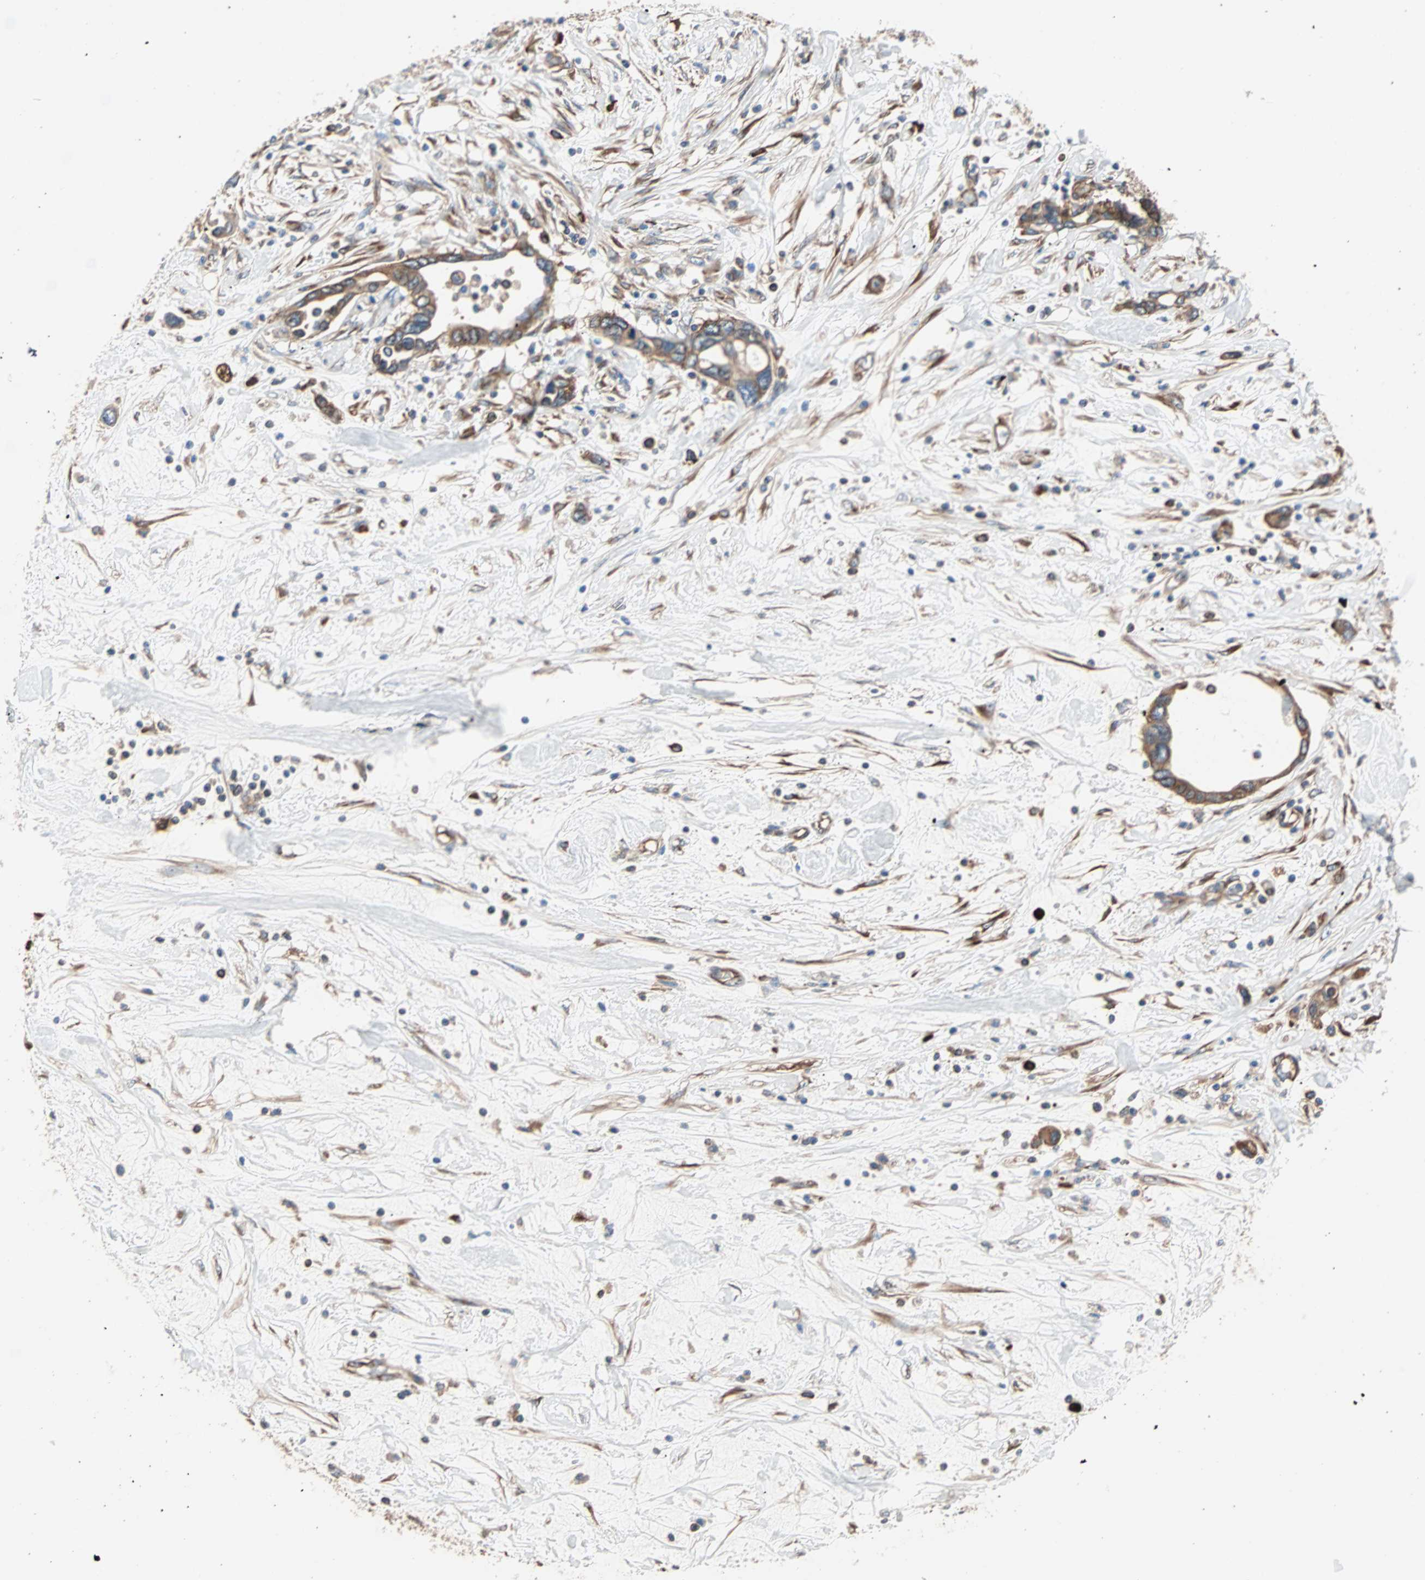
{"staining": {"intensity": "moderate", "quantity": ">75%", "location": "cytoplasmic/membranous"}, "tissue": "pancreatic cancer", "cell_type": "Tumor cells", "image_type": "cancer", "snomed": [{"axis": "morphology", "description": "Adenocarcinoma, NOS"}, {"axis": "topography", "description": "Pancreas"}], "caption": "The image demonstrates staining of pancreatic adenocarcinoma, revealing moderate cytoplasmic/membranous protein expression (brown color) within tumor cells.", "gene": "EEF2", "patient": {"sex": "female", "age": 57}}